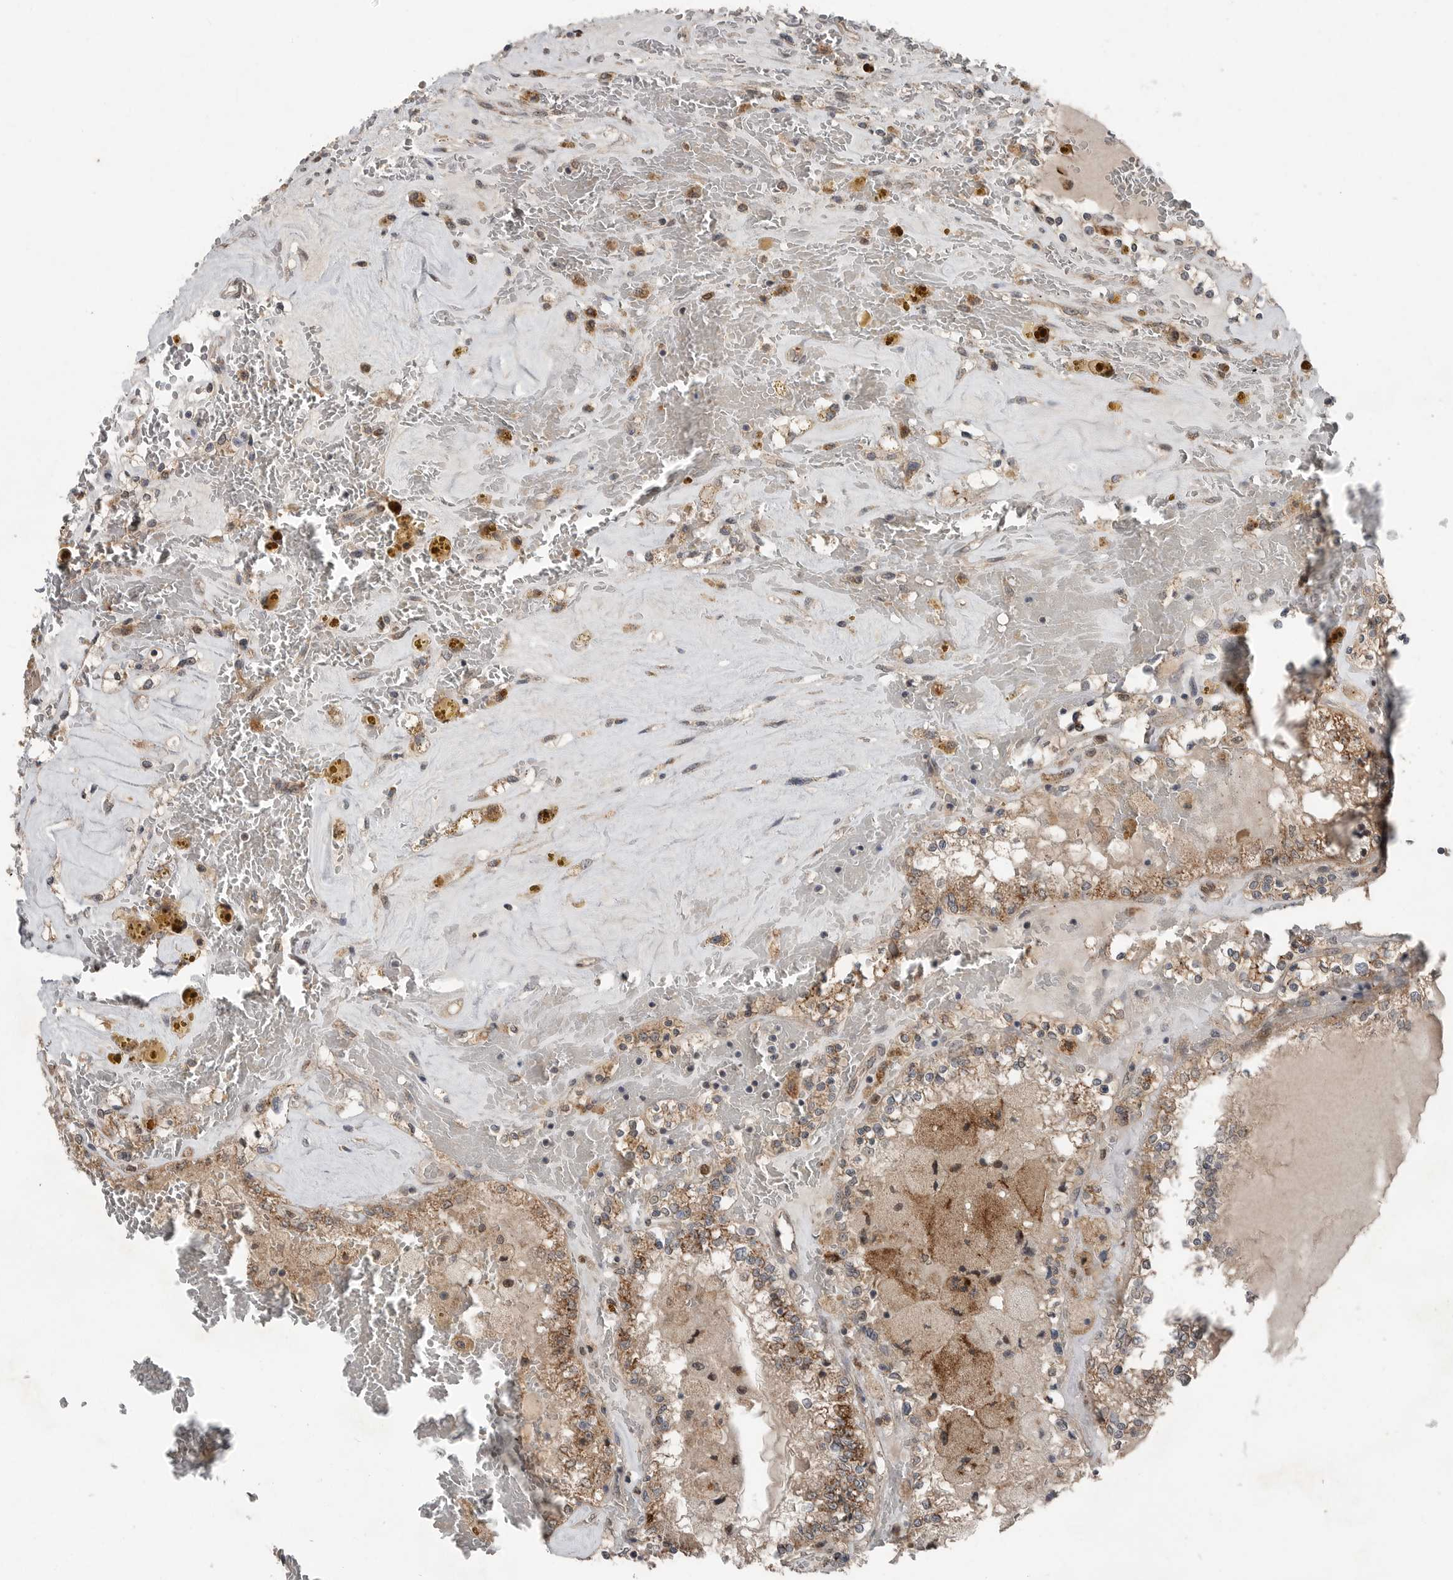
{"staining": {"intensity": "moderate", "quantity": ">75%", "location": "cytoplasmic/membranous"}, "tissue": "renal cancer", "cell_type": "Tumor cells", "image_type": "cancer", "snomed": [{"axis": "morphology", "description": "Adenocarcinoma, NOS"}, {"axis": "topography", "description": "Kidney"}], "caption": "Approximately >75% of tumor cells in human renal cancer (adenocarcinoma) display moderate cytoplasmic/membranous protein staining as visualized by brown immunohistochemical staining.", "gene": "SCP2", "patient": {"sex": "female", "age": 56}}